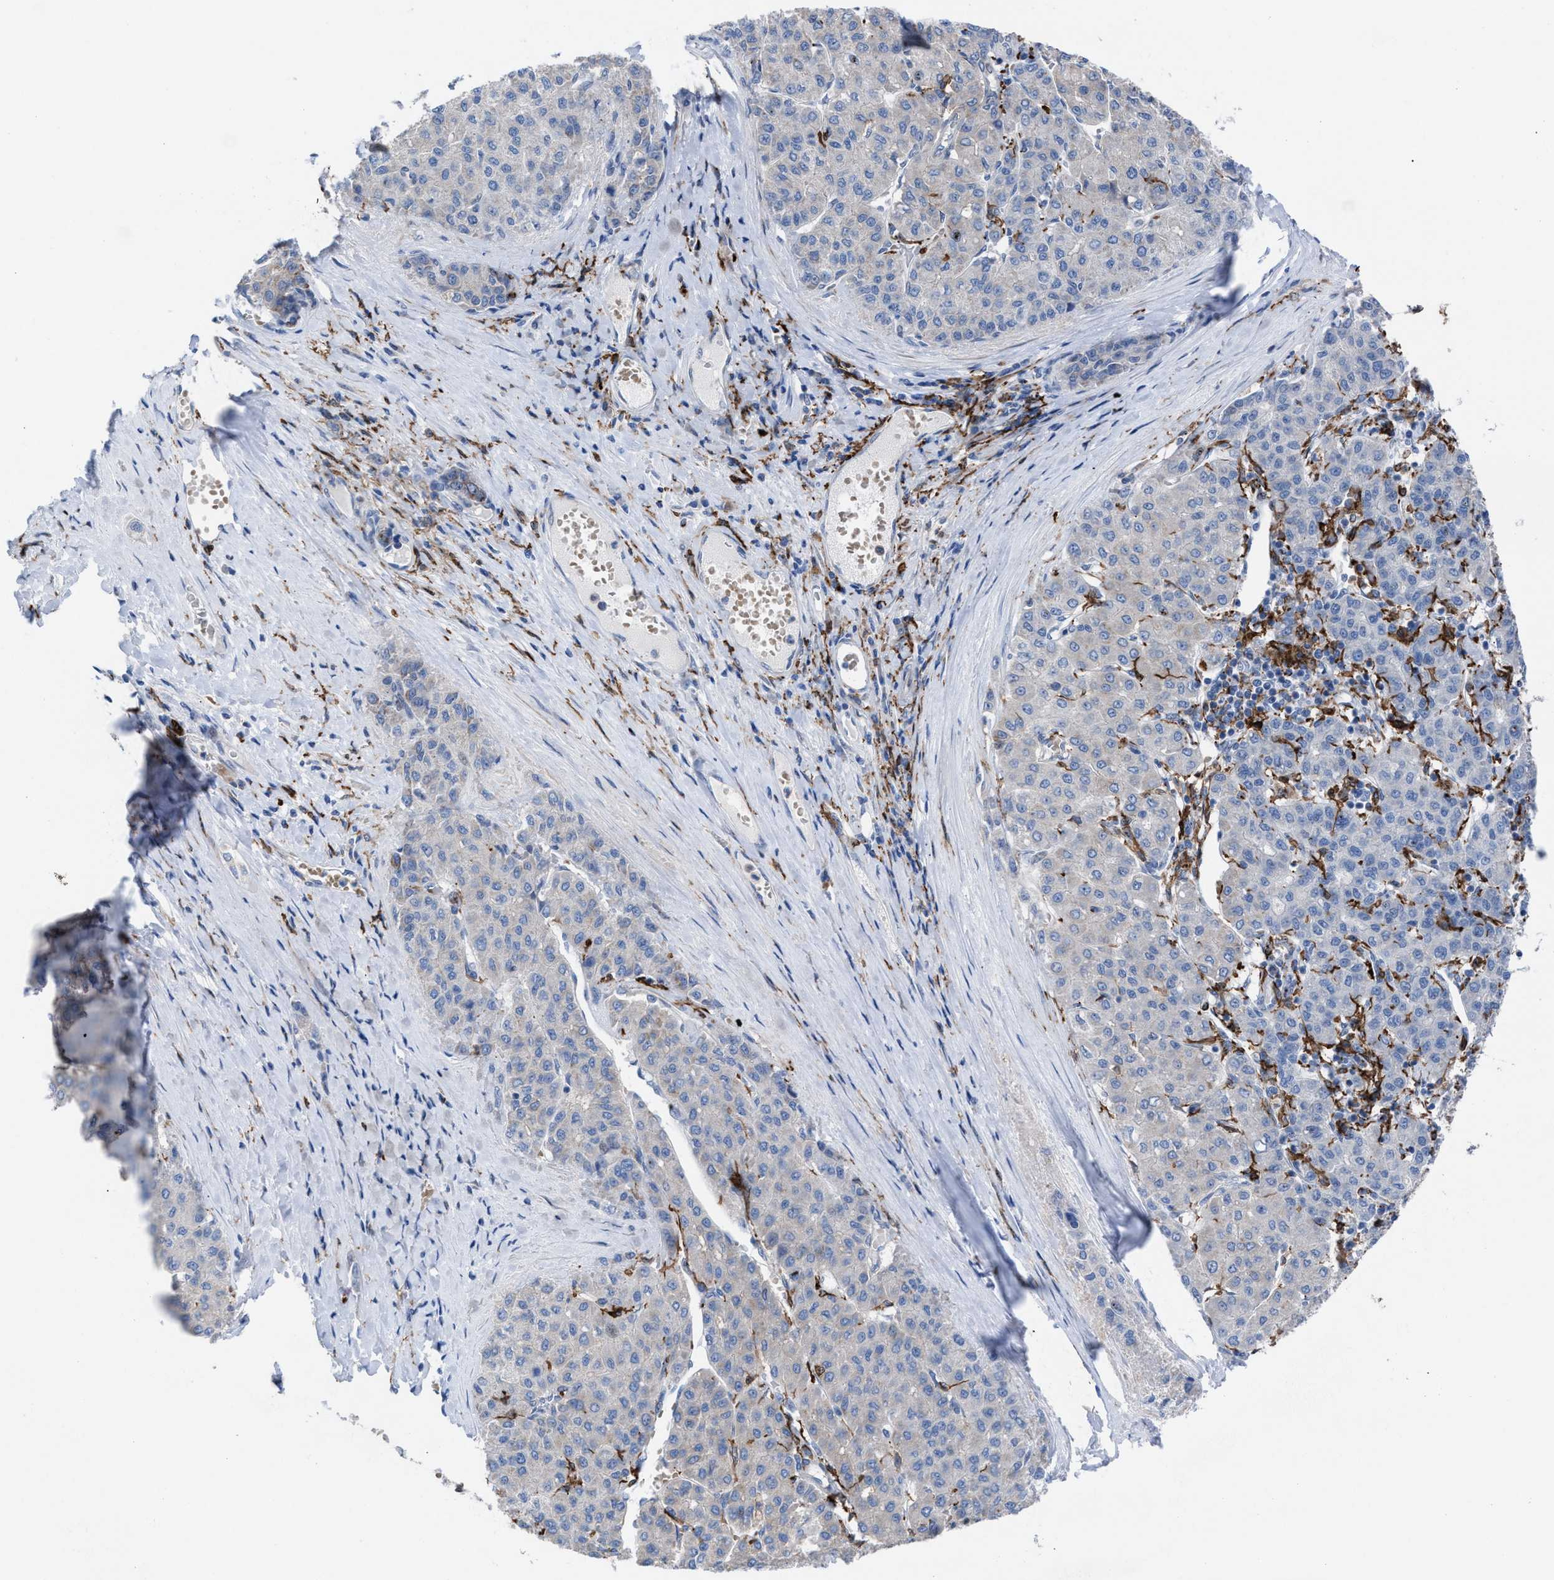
{"staining": {"intensity": "negative", "quantity": "none", "location": "none"}, "tissue": "liver cancer", "cell_type": "Tumor cells", "image_type": "cancer", "snomed": [{"axis": "morphology", "description": "Carcinoma, Hepatocellular, NOS"}, {"axis": "topography", "description": "Liver"}], "caption": "Immunohistochemistry photomicrograph of neoplastic tissue: liver cancer stained with DAB shows no significant protein staining in tumor cells.", "gene": "SLC47A1", "patient": {"sex": "male", "age": 65}}